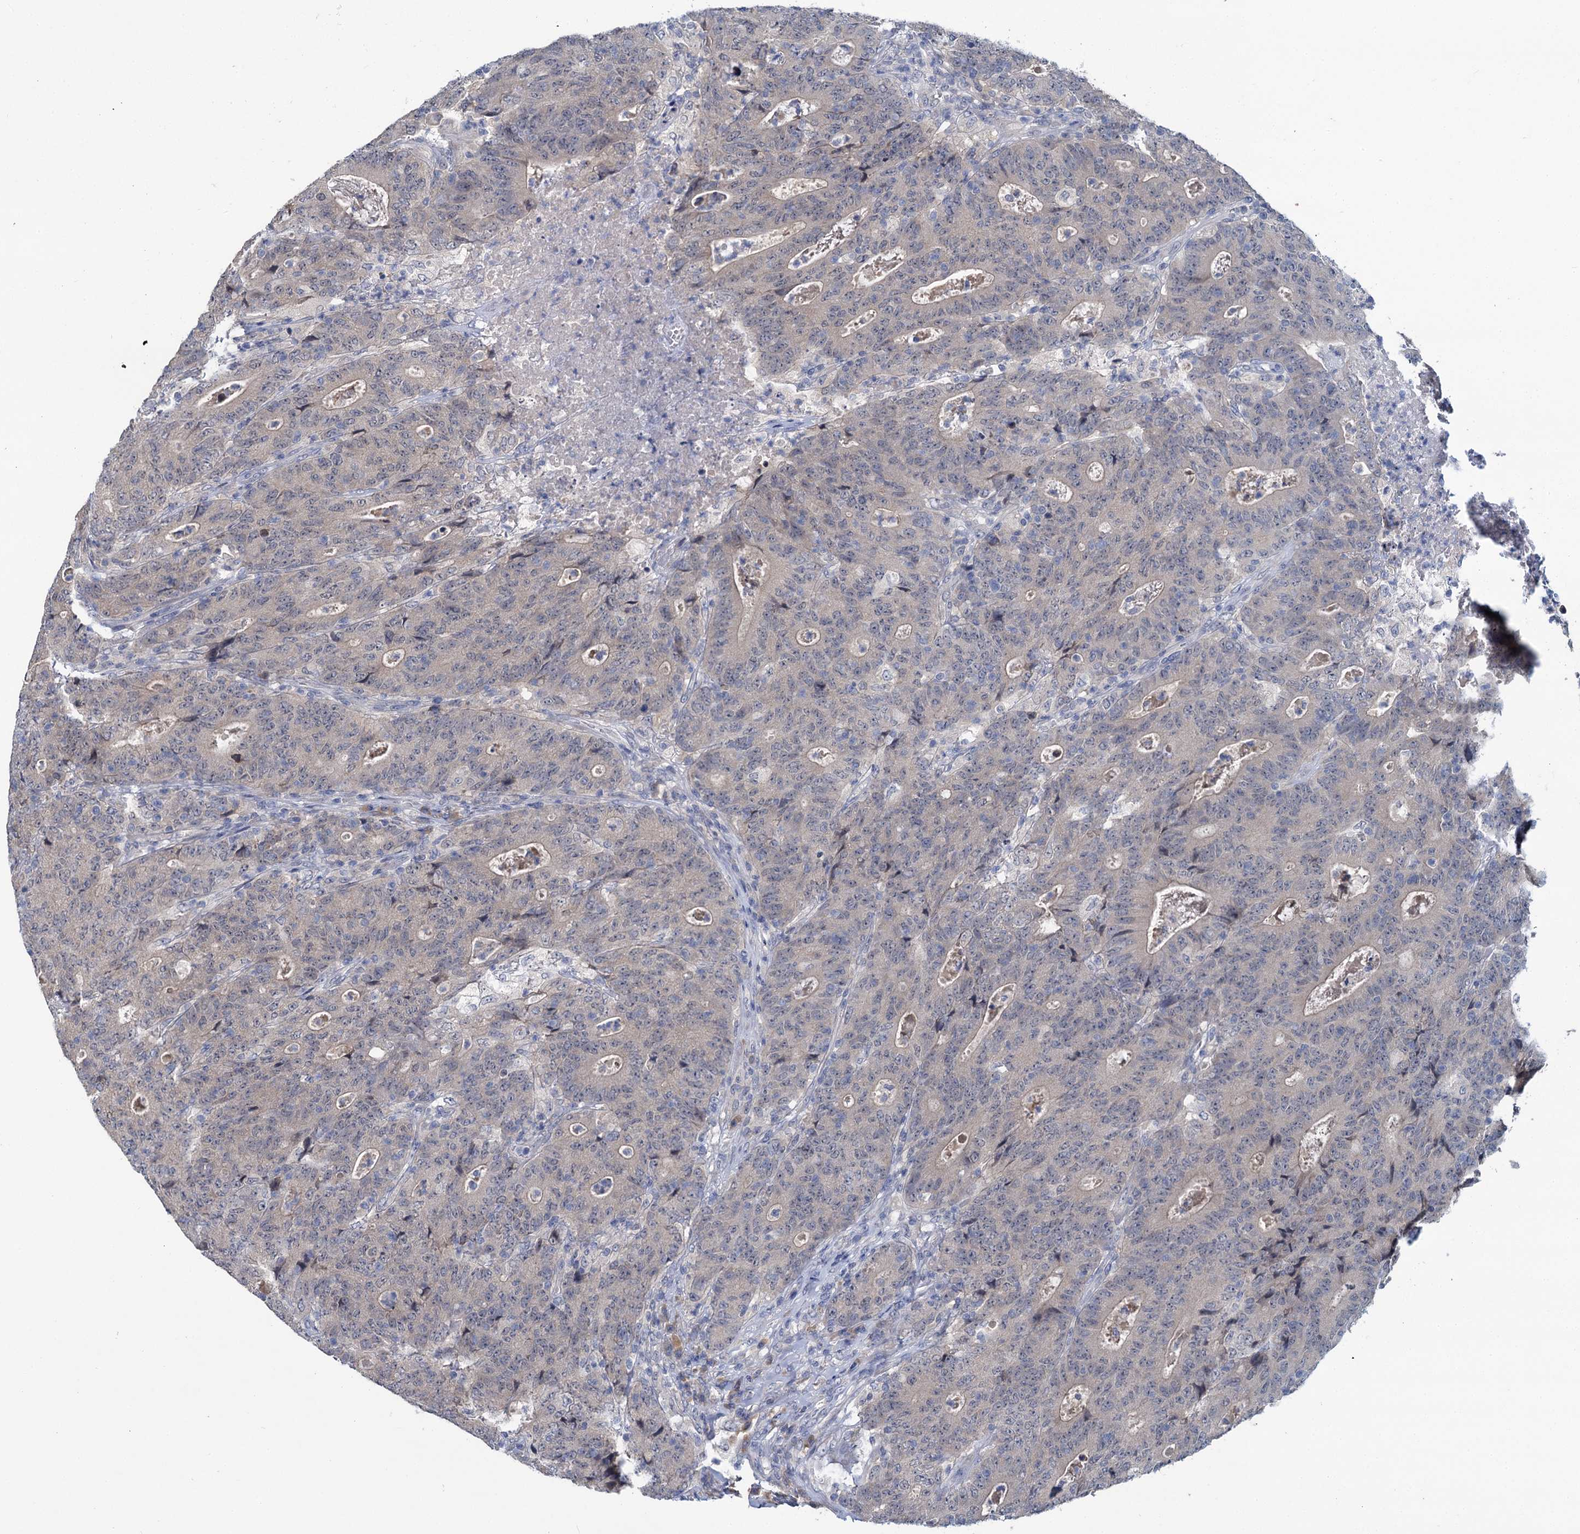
{"staining": {"intensity": "negative", "quantity": "none", "location": "none"}, "tissue": "colorectal cancer", "cell_type": "Tumor cells", "image_type": "cancer", "snomed": [{"axis": "morphology", "description": "Adenocarcinoma, NOS"}, {"axis": "topography", "description": "Colon"}], "caption": "Tumor cells show no significant protein staining in colorectal cancer.", "gene": "ANKRD42", "patient": {"sex": "female", "age": 75}}